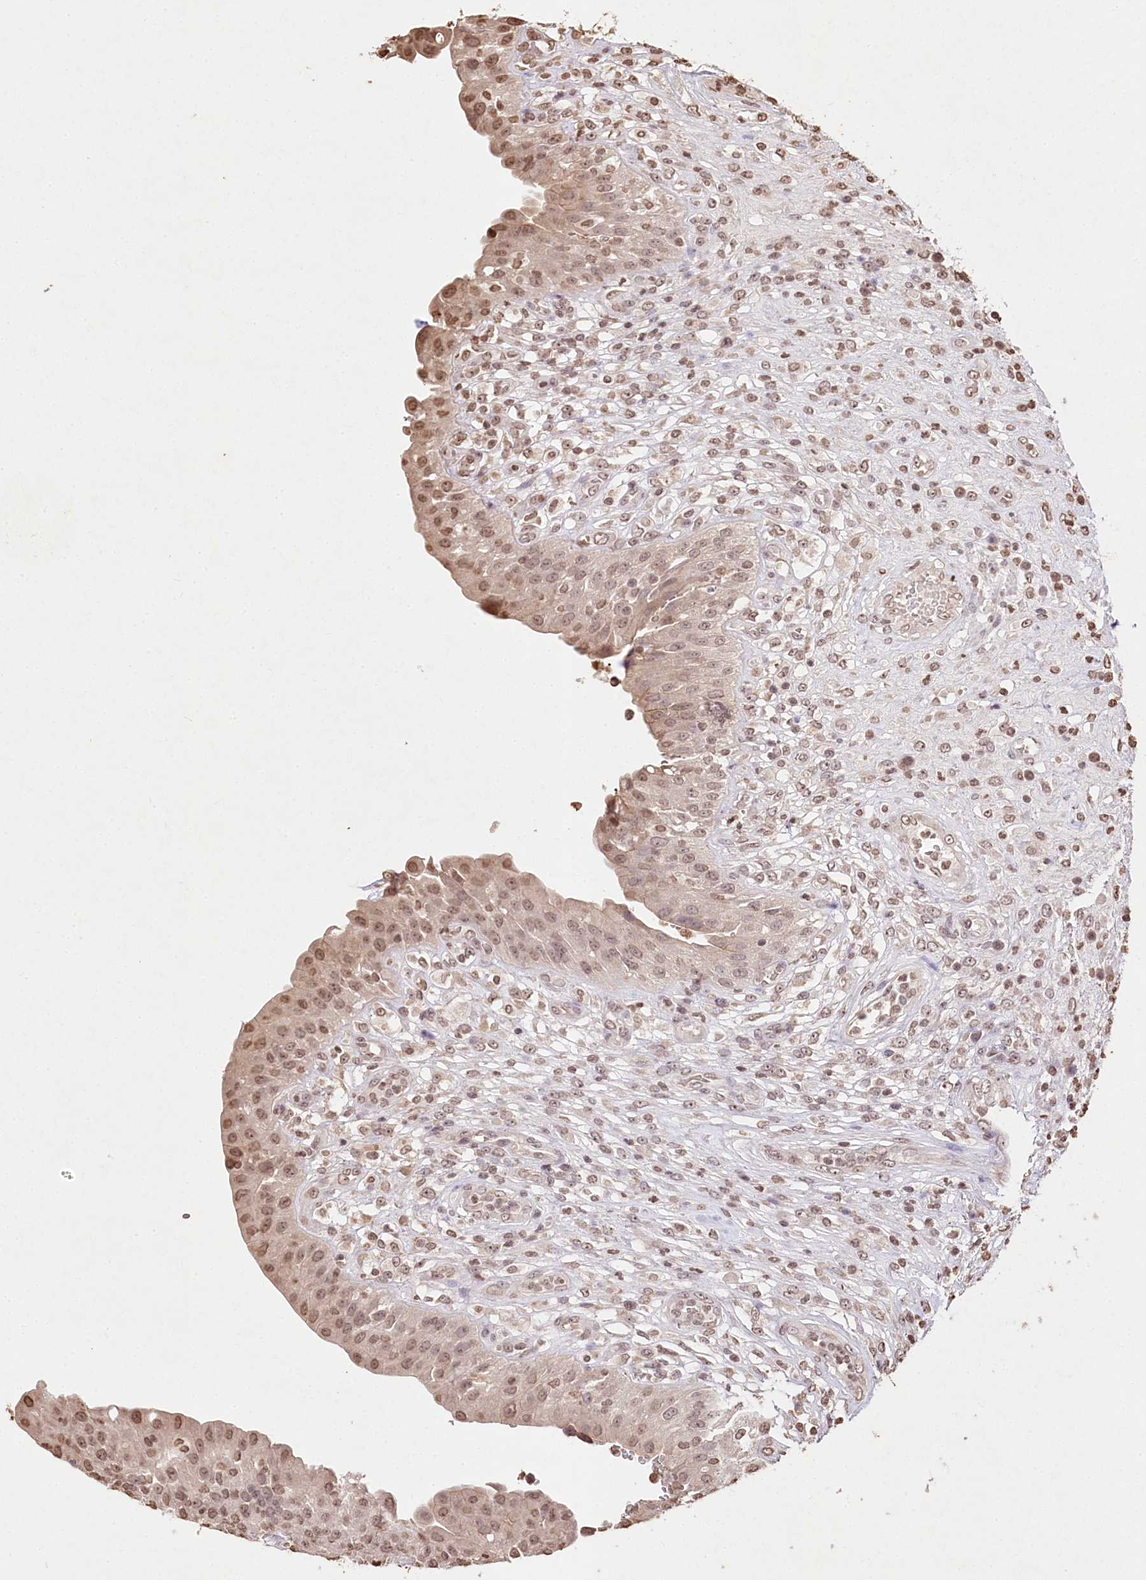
{"staining": {"intensity": "moderate", "quantity": ">75%", "location": "nuclear"}, "tissue": "urinary bladder", "cell_type": "Urothelial cells", "image_type": "normal", "snomed": [{"axis": "morphology", "description": "Normal tissue, NOS"}, {"axis": "topography", "description": "Urinary bladder"}], "caption": "Urinary bladder stained for a protein (brown) reveals moderate nuclear positive expression in about >75% of urothelial cells.", "gene": "DMXL1", "patient": {"sex": "female", "age": 62}}